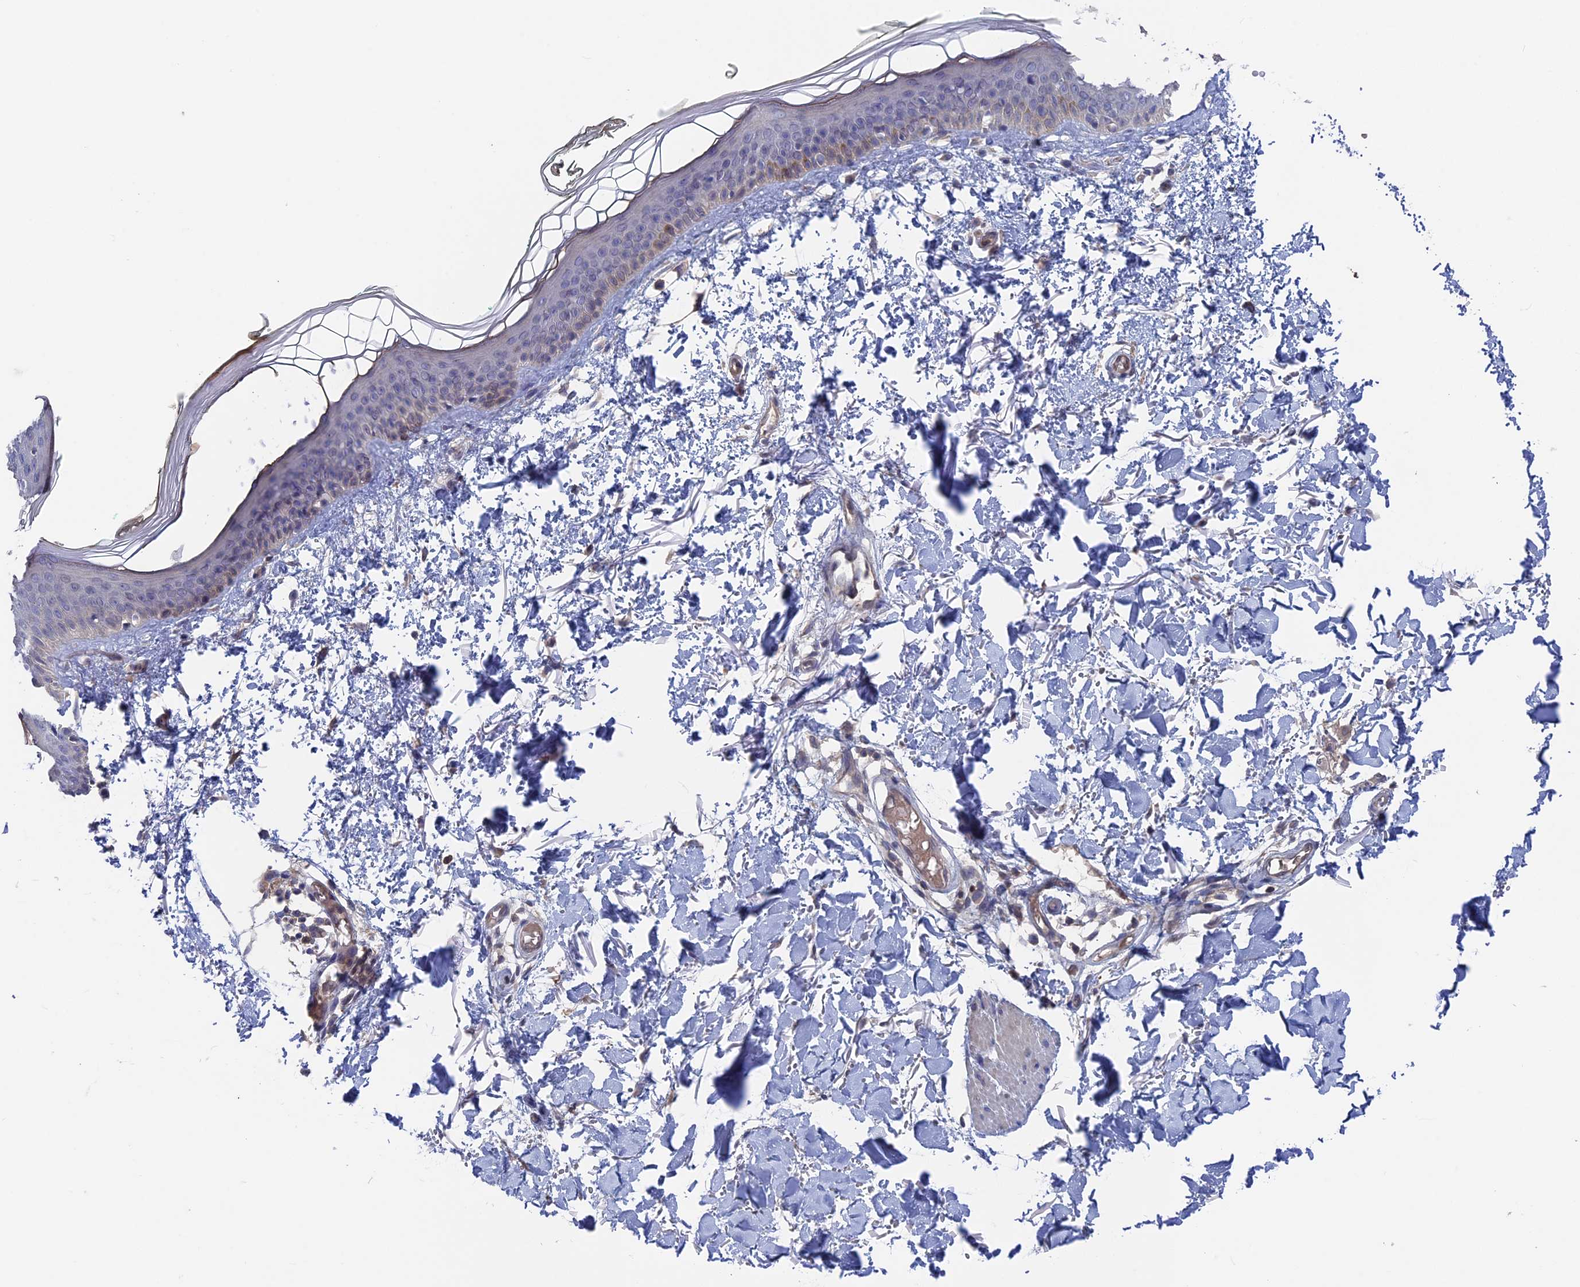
{"staining": {"intensity": "negative", "quantity": "none", "location": "none"}, "tissue": "skin", "cell_type": "Fibroblasts", "image_type": "normal", "snomed": [{"axis": "morphology", "description": "Normal tissue, NOS"}, {"axis": "topography", "description": "Skin"}], "caption": "Immunohistochemical staining of benign human skin displays no significant expression in fibroblasts. (Brightfield microscopy of DAB (3,3'-diaminobenzidine) immunohistochemistry at high magnification).", "gene": "NUTF2", "patient": {"sex": "male", "age": 62}}